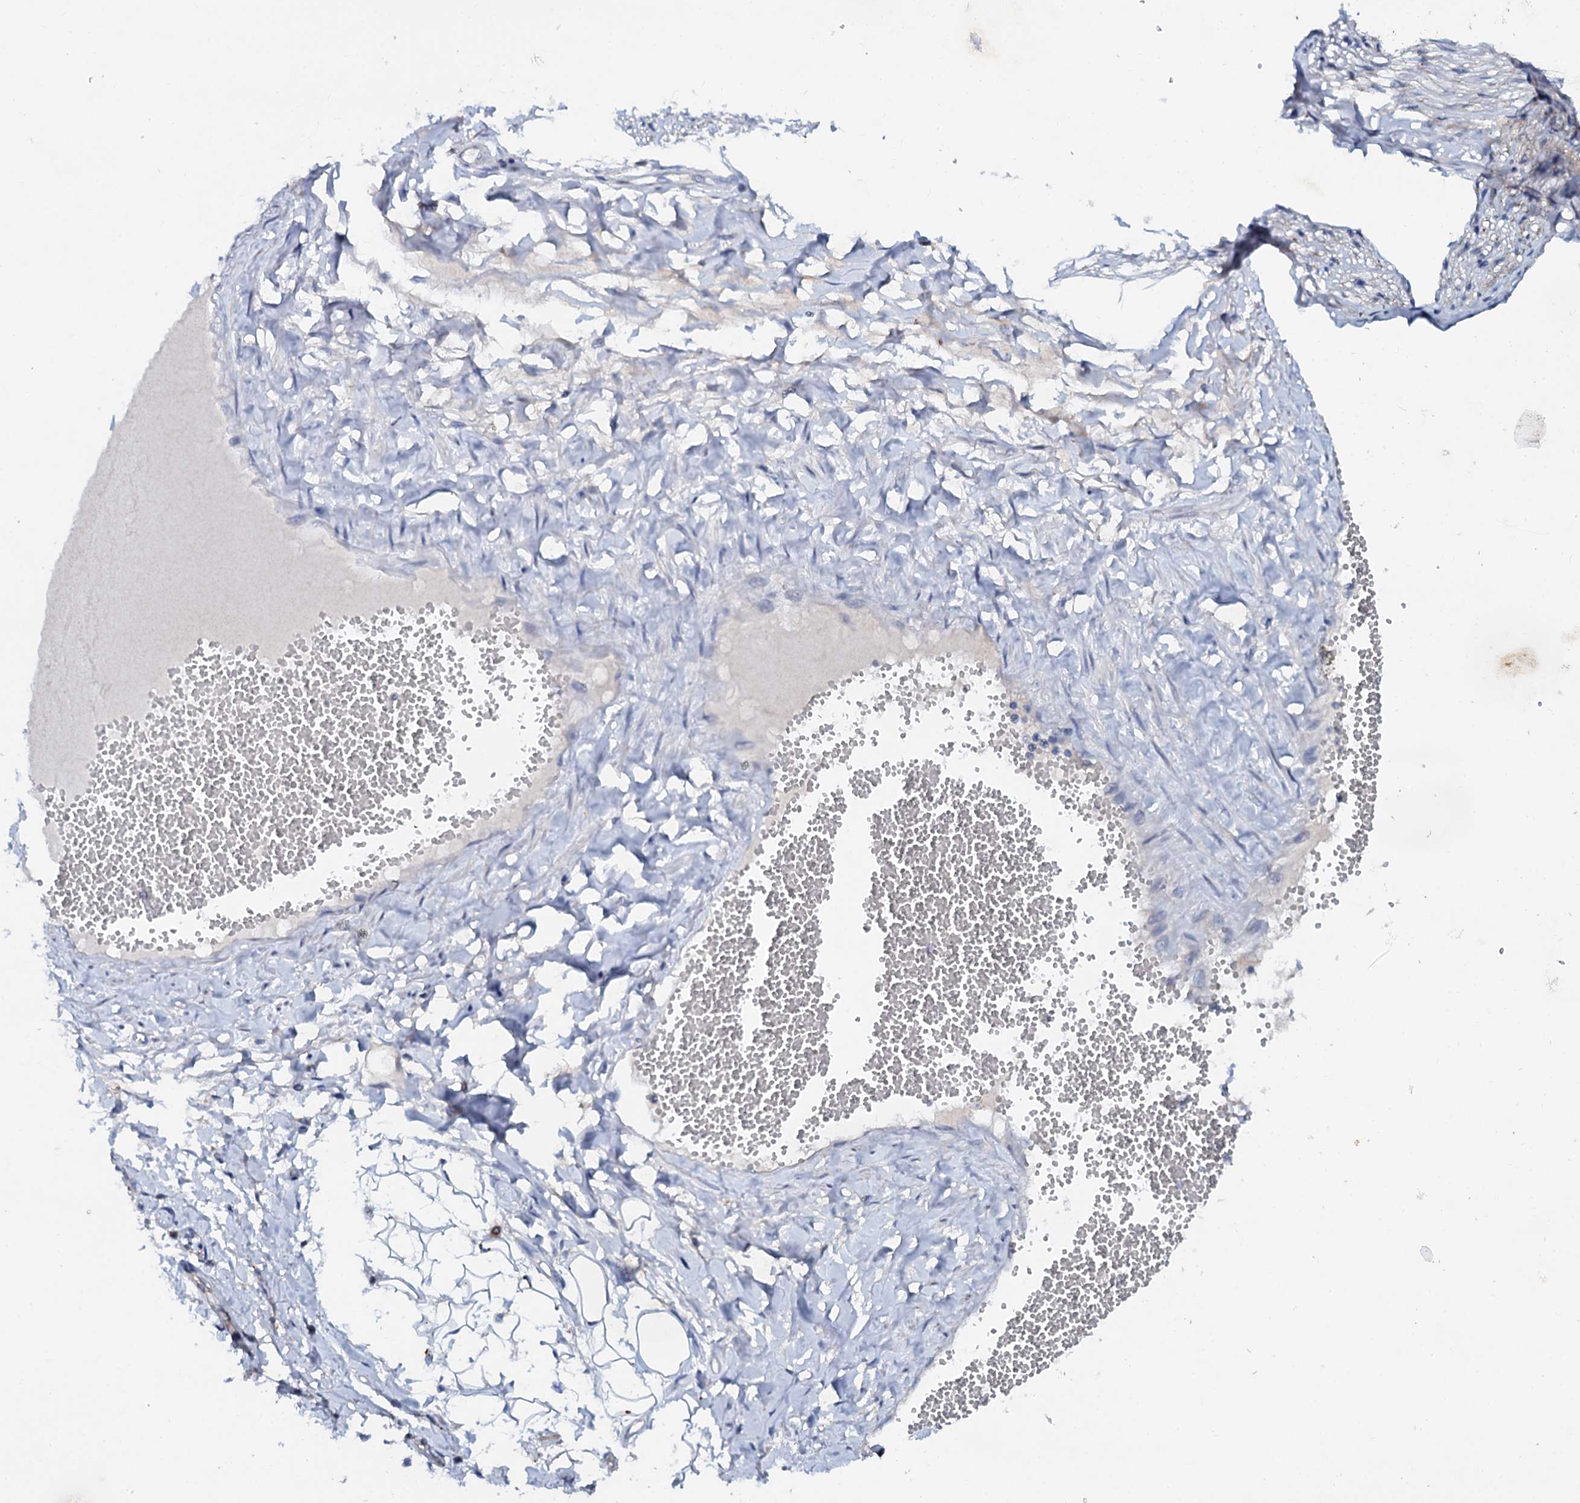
{"staining": {"intensity": "negative", "quantity": "none", "location": "none"}, "tissue": "adipose tissue", "cell_type": "Adipocytes", "image_type": "normal", "snomed": [{"axis": "morphology", "description": "Normal tissue, NOS"}, {"axis": "morphology", "description": "Inflammation, NOS"}, {"axis": "topography", "description": "Salivary gland"}, {"axis": "topography", "description": "Peripheral nerve tissue"}], "caption": "This is an IHC micrograph of normal human adipose tissue. There is no positivity in adipocytes.", "gene": "SLC37A4", "patient": {"sex": "female", "age": 75}}